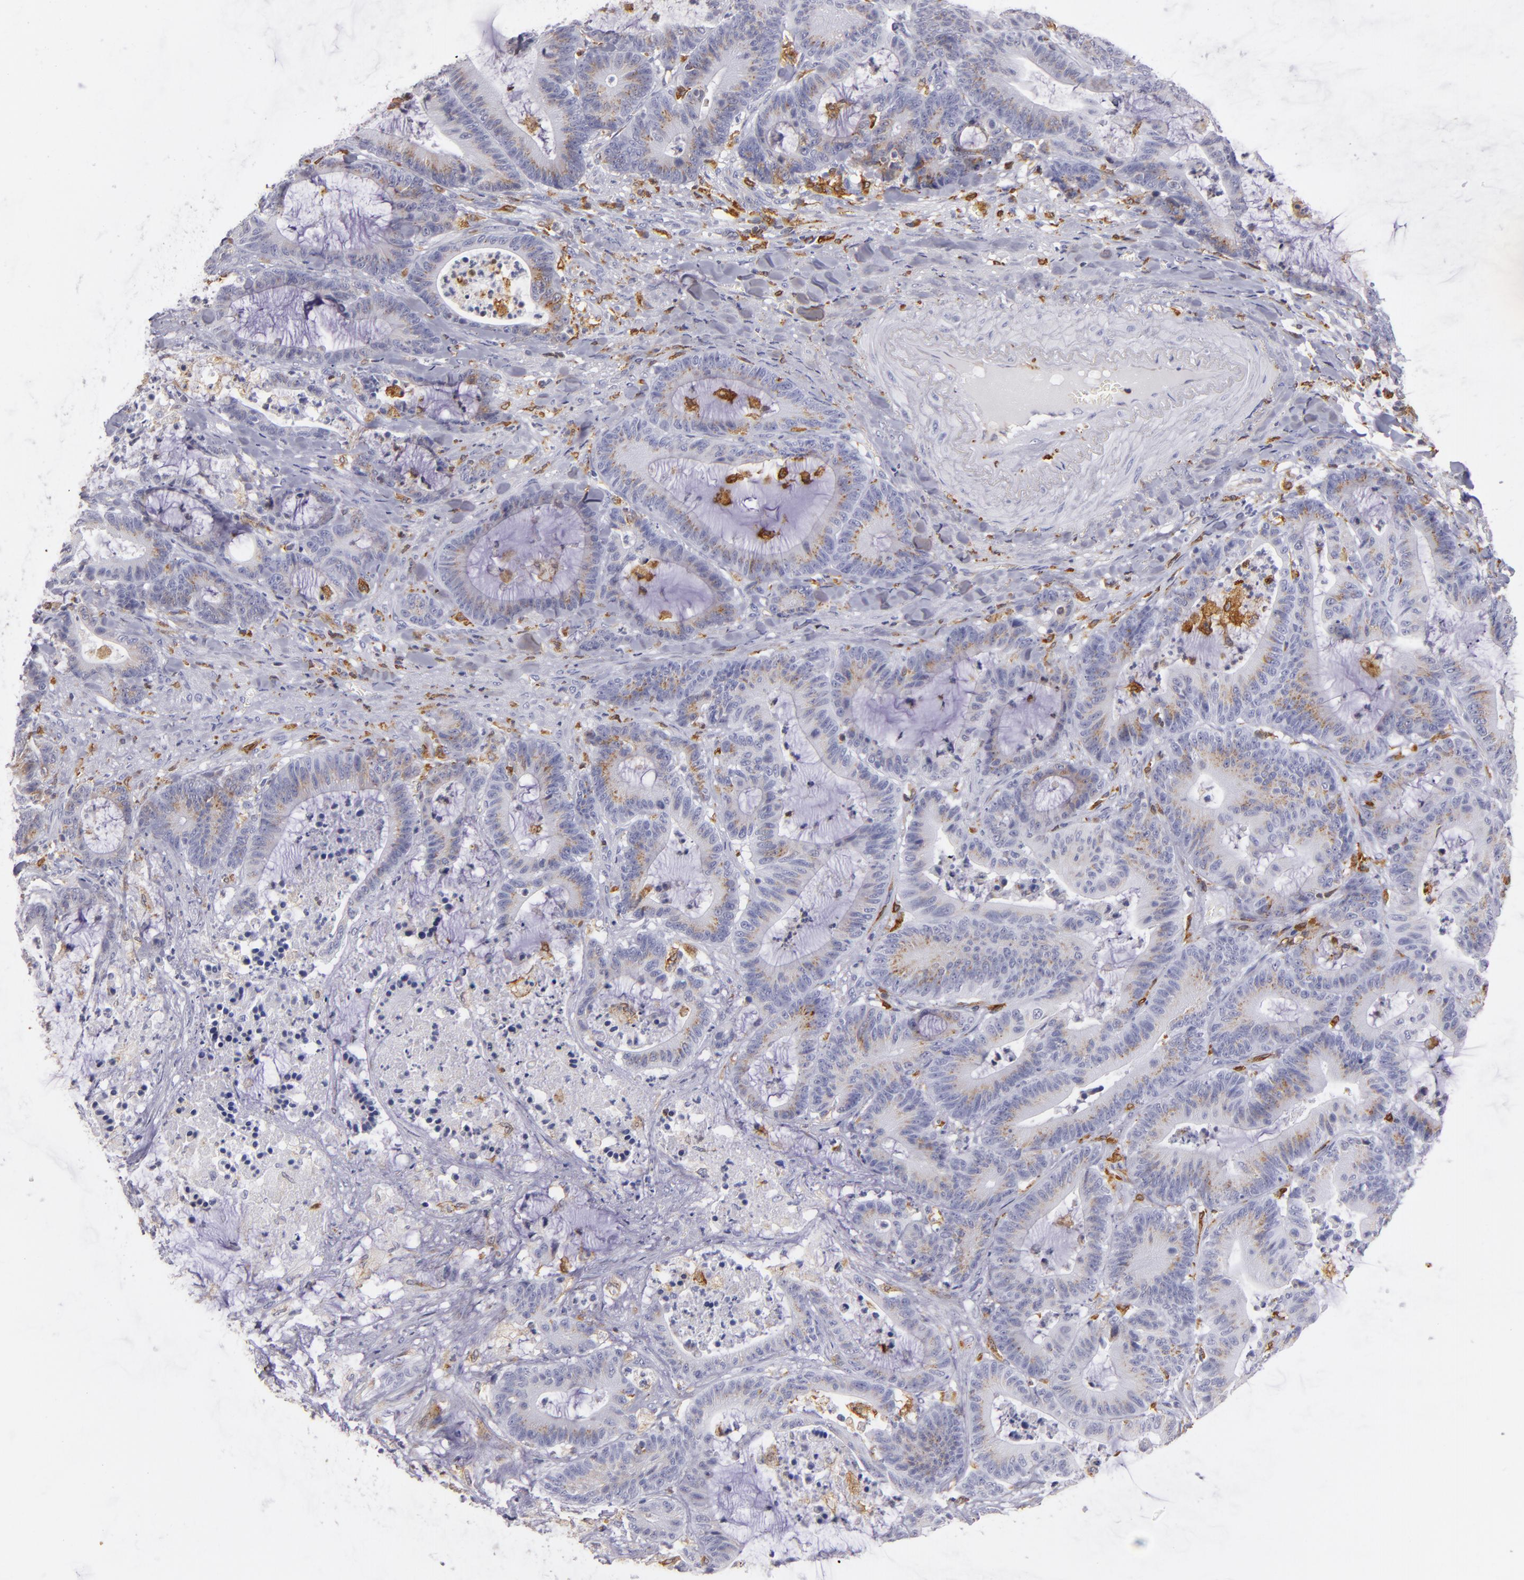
{"staining": {"intensity": "weak", "quantity": "<25%", "location": "cytoplasmic/membranous"}, "tissue": "colorectal cancer", "cell_type": "Tumor cells", "image_type": "cancer", "snomed": [{"axis": "morphology", "description": "Adenocarcinoma, NOS"}, {"axis": "topography", "description": "Colon"}], "caption": "This is a micrograph of immunohistochemistry (IHC) staining of colorectal cancer (adenocarcinoma), which shows no staining in tumor cells. The staining was performed using DAB to visualize the protein expression in brown, while the nuclei were stained in blue with hematoxylin (Magnification: 20x).", "gene": "CD74", "patient": {"sex": "female", "age": 84}}